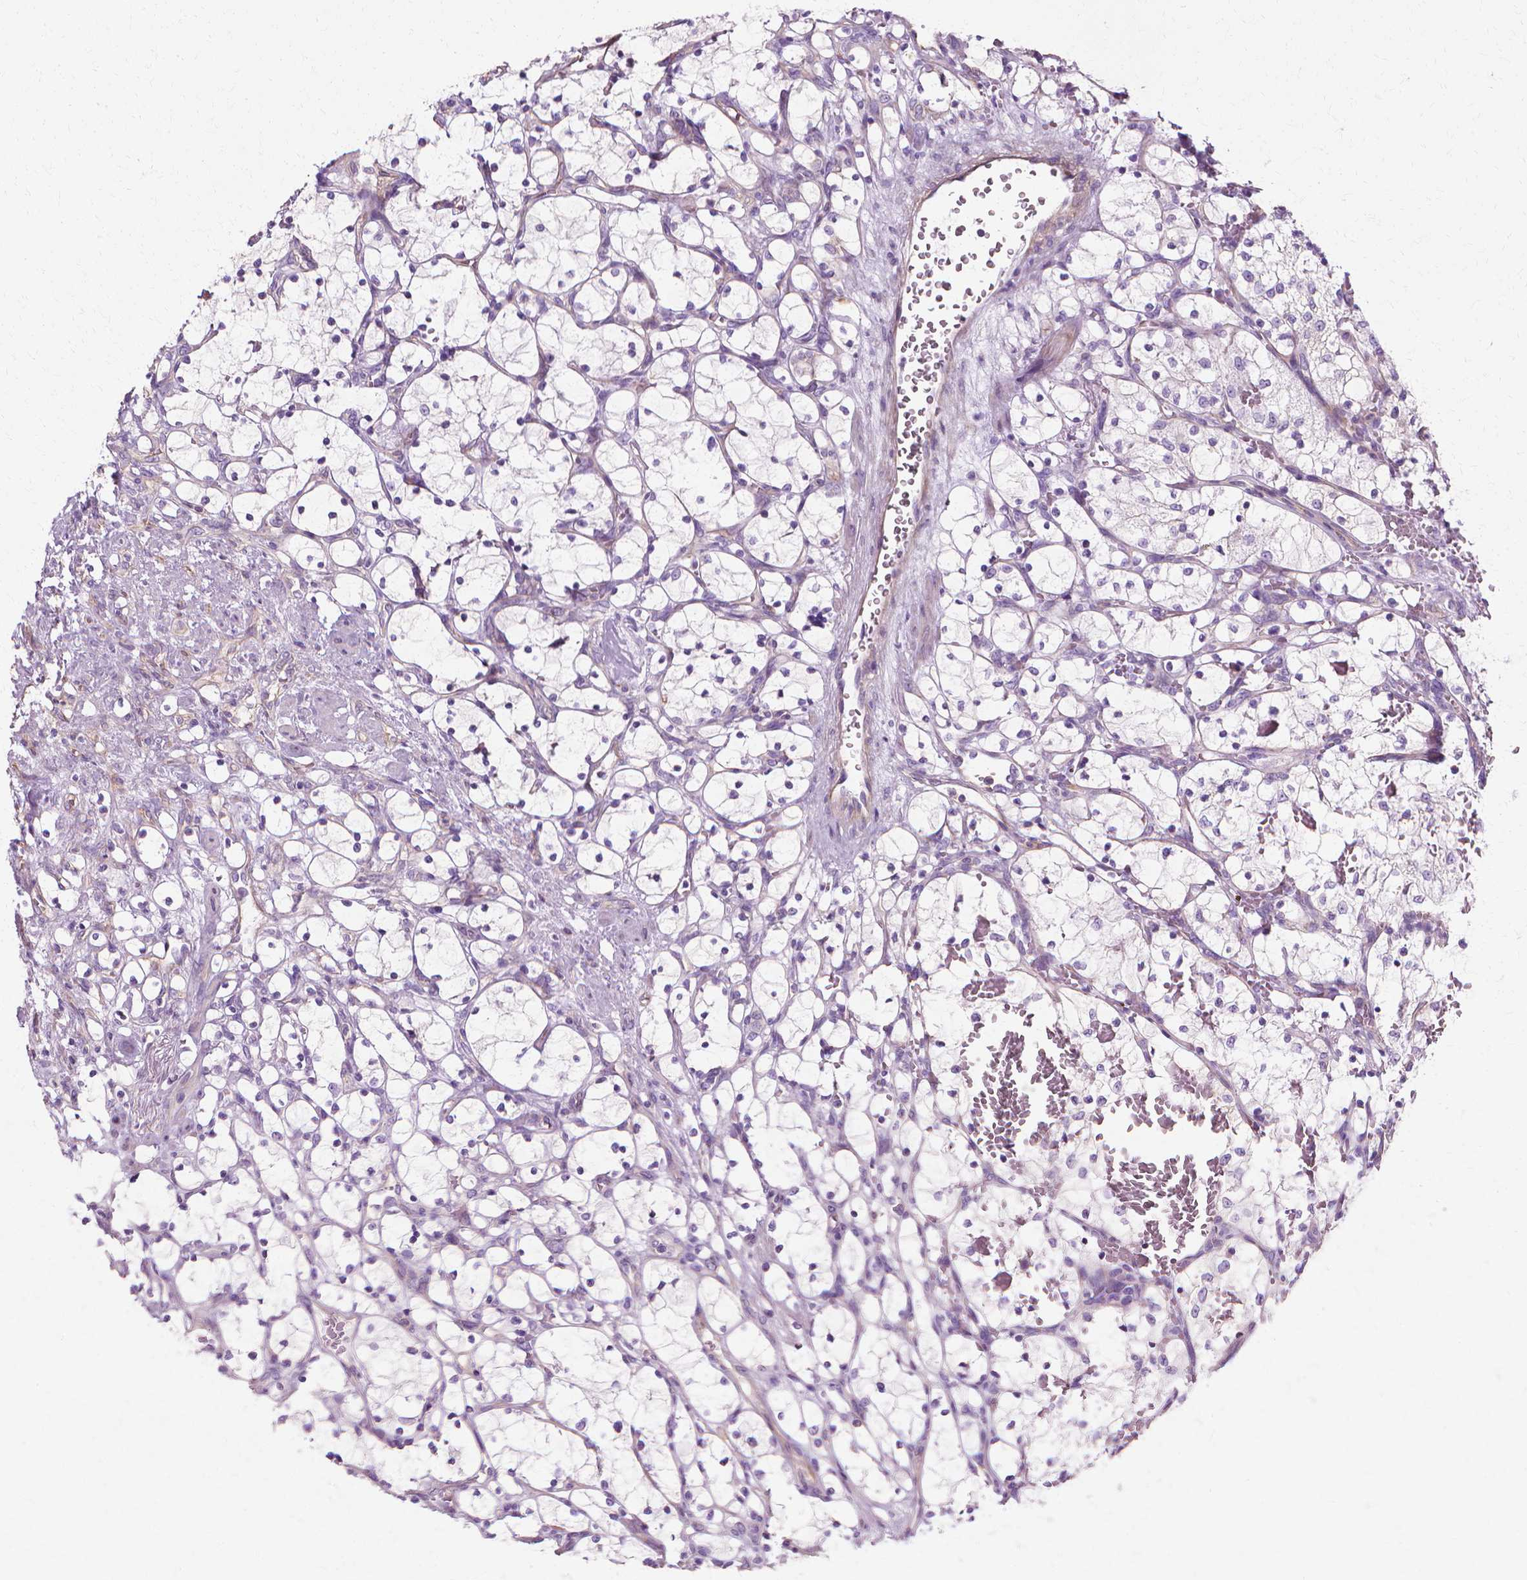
{"staining": {"intensity": "negative", "quantity": "none", "location": "none"}, "tissue": "renal cancer", "cell_type": "Tumor cells", "image_type": "cancer", "snomed": [{"axis": "morphology", "description": "Adenocarcinoma, NOS"}, {"axis": "topography", "description": "Kidney"}], "caption": "This is a image of immunohistochemistry (IHC) staining of renal cancer, which shows no expression in tumor cells.", "gene": "CFAP157", "patient": {"sex": "female", "age": 69}}